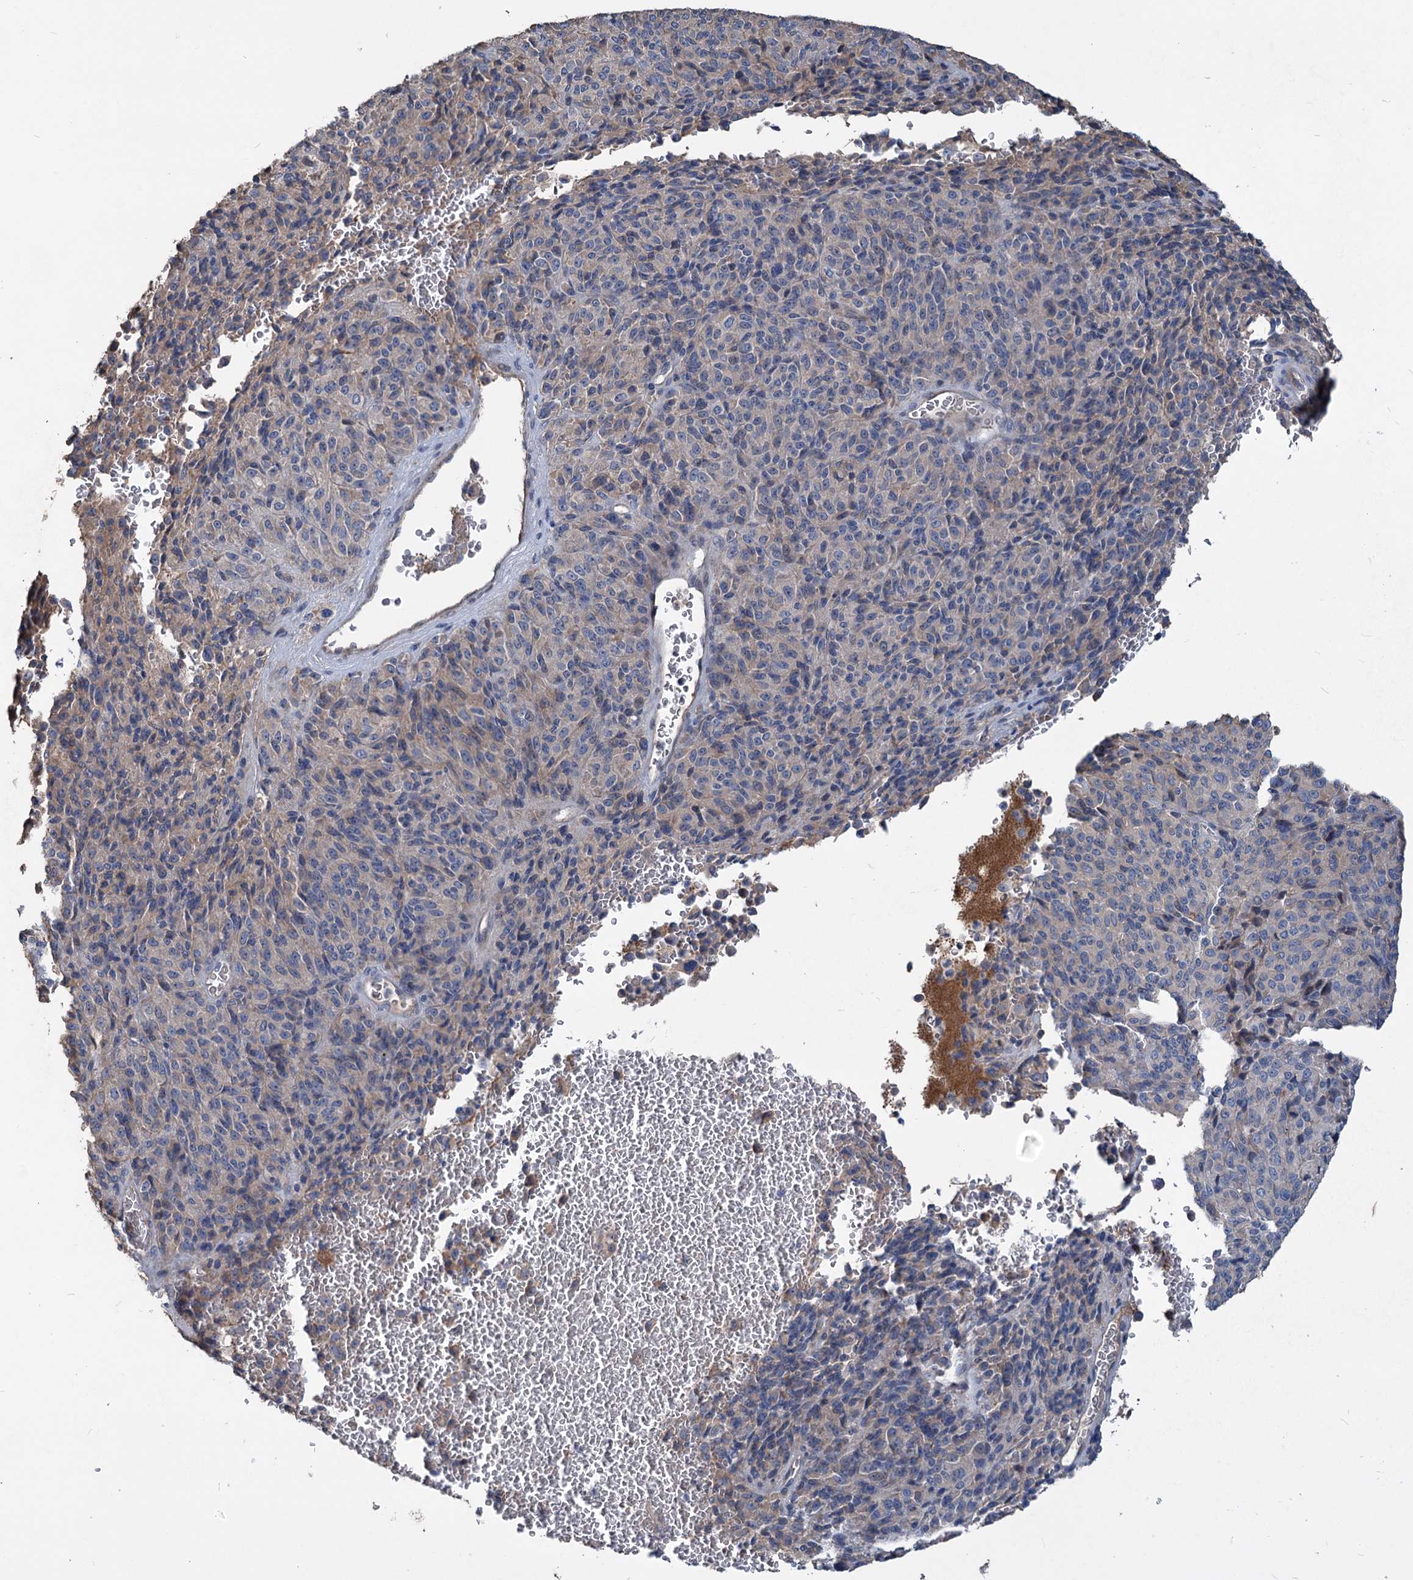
{"staining": {"intensity": "negative", "quantity": "none", "location": "none"}, "tissue": "melanoma", "cell_type": "Tumor cells", "image_type": "cancer", "snomed": [{"axis": "morphology", "description": "Malignant melanoma, Metastatic site"}, {"axis": "topography", "description": "Brain"}], "caption": "High magnification brightfield microscopy of malignant melanoma (metastatic site) stained with DAB (3,3'-diaminobenzidine) (brown) and counterstained with hematoxylin (blue): tumor cells show no significant staining.", "gene": "URAD", "patient": {"sex": "female", "age": 56}}